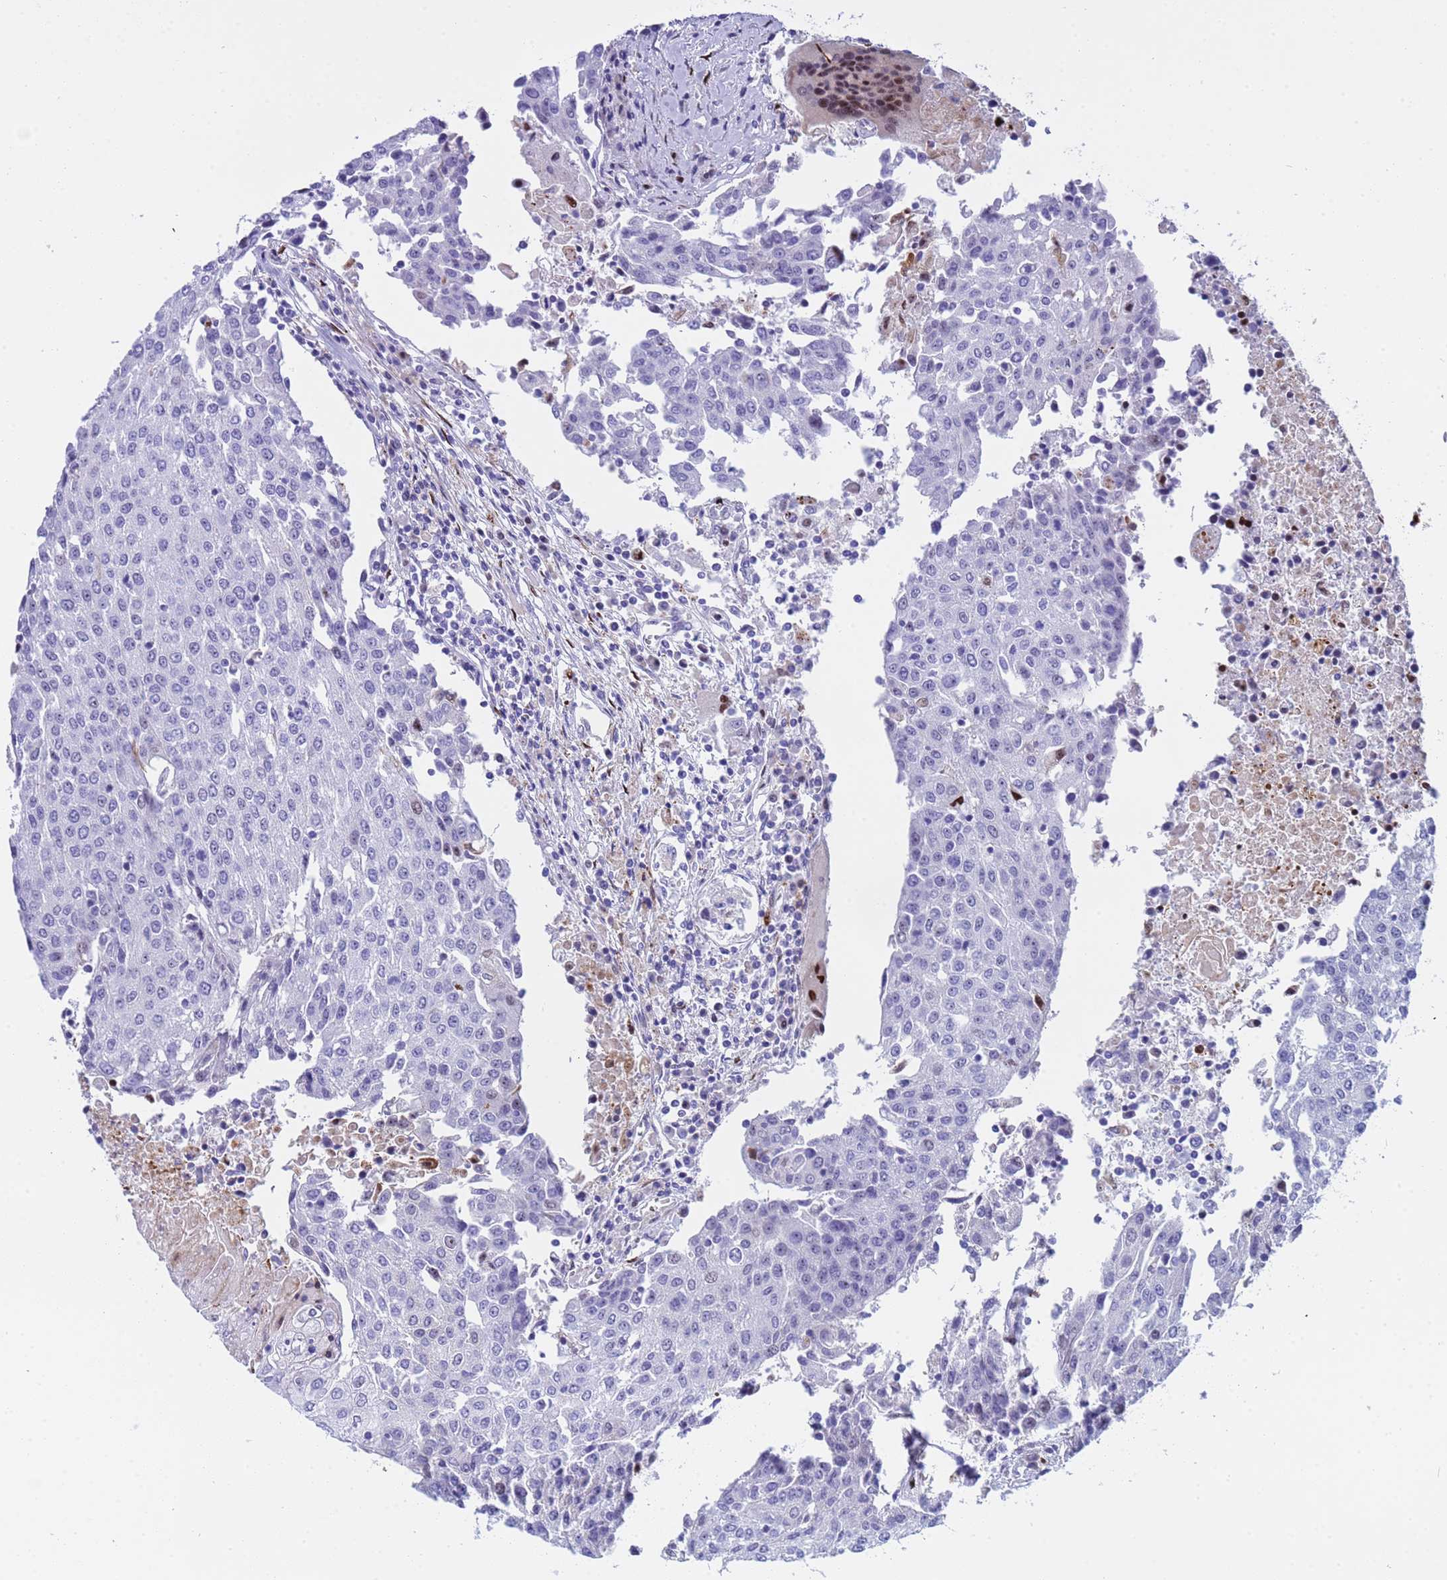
{"staining": {"intensity": "negative", "quantity": "none", "location": "none"}, "tissue": "urothelial cancer", "cell_type": "Tumor cells", "image_type": "cancer", "snomed": [{"axis": "morphology", "description": "Urothelial carcinoma, High grade"}, {"axis": "topography", "description": "Urinary bladder"}], "caption": "The histopathology image exhibits no significant staining in tumor cells of urothelial cancer.", "gene": "POP5", "patient": {"sex": "female", "age": 85}}